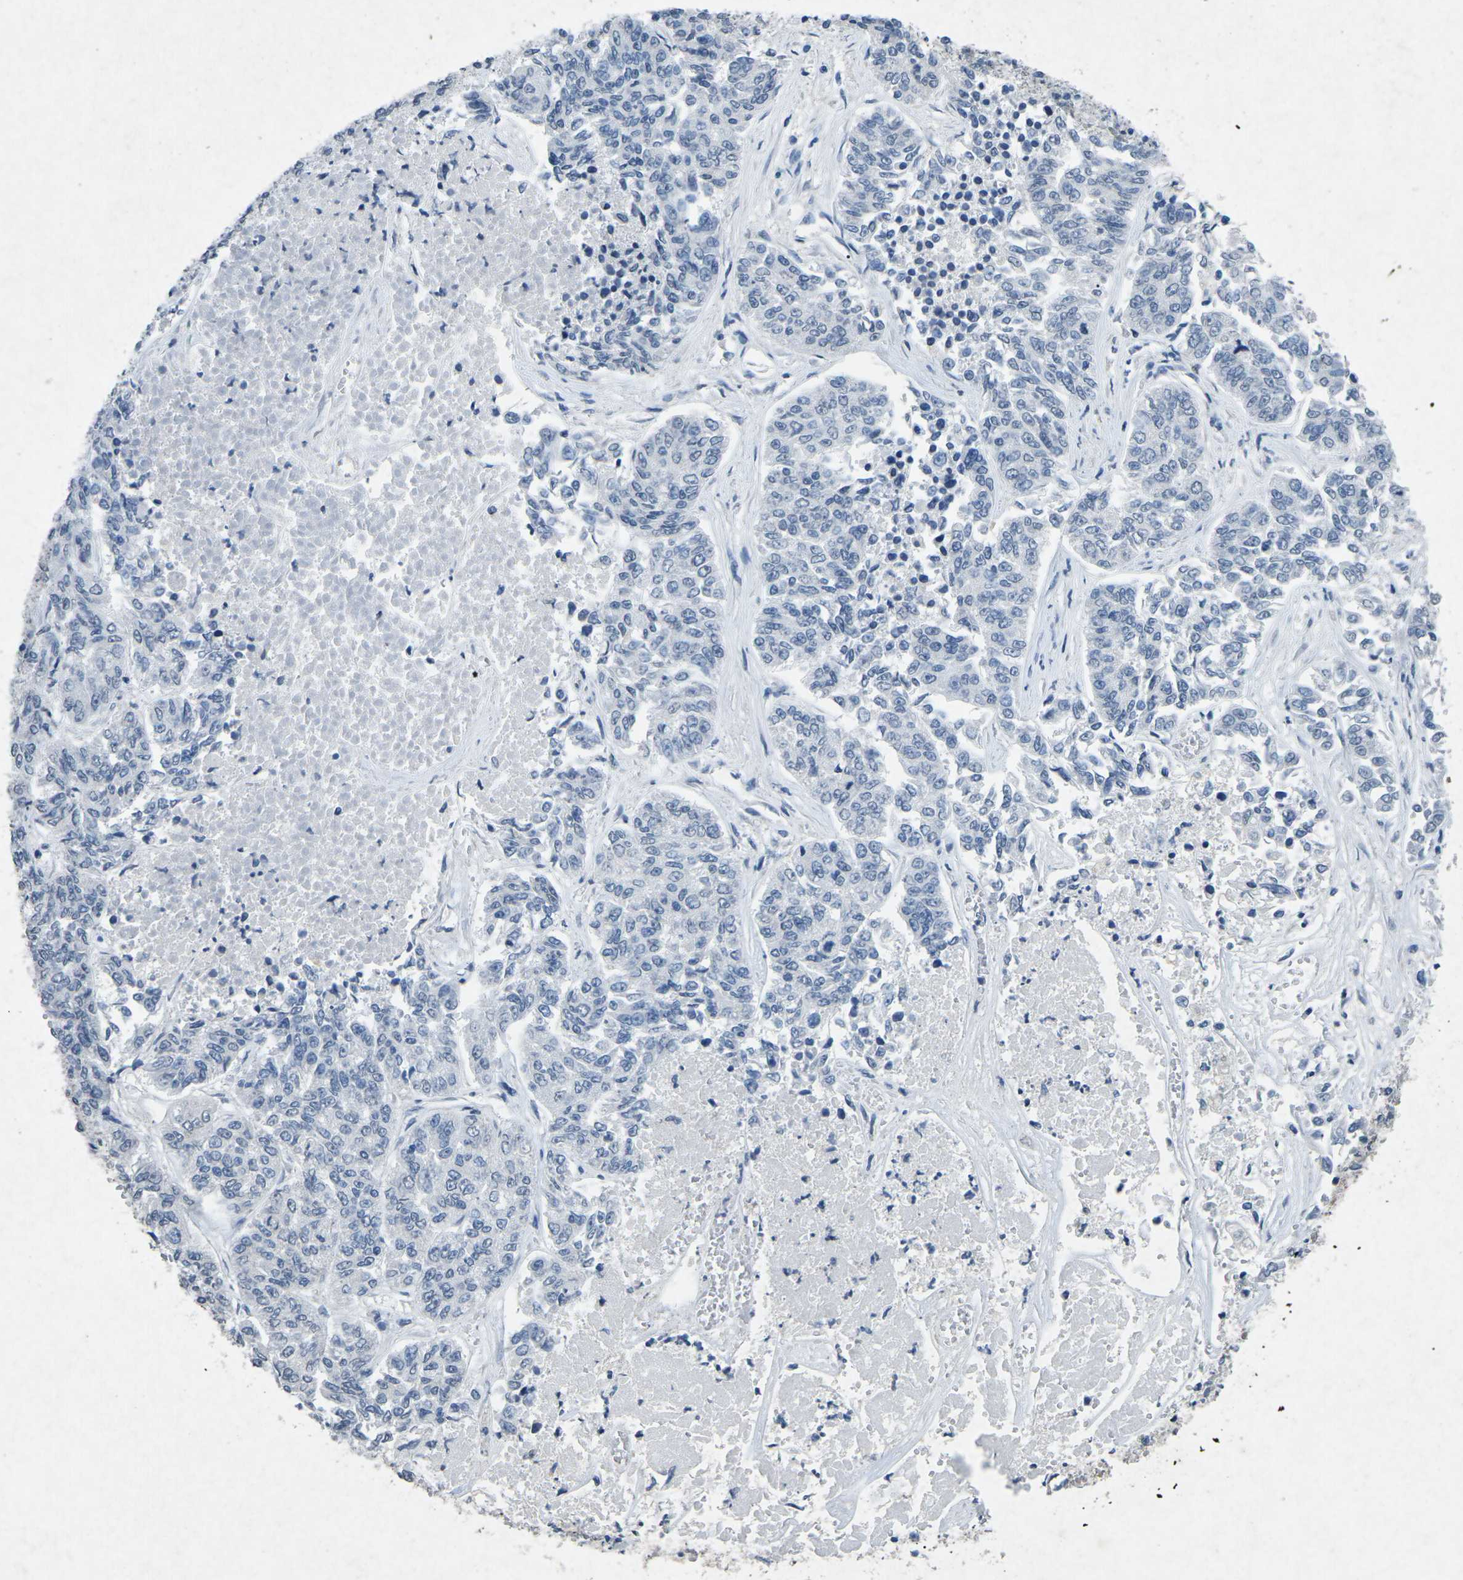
{"staining": {"intensity": "negative", "quantity": "none", "location": "none"}, "tissue": "lung cancer", "cell_type": "Tumor cells", "image_type": "cancer", "snomed": [{"axis": "morphology", "description": "Adenocarcinoma, NOS"}, {"axis": "topography", "description": "Lung"}], "caption": "Tumor cells are negative for brown protein staining in adenocarcinoma (lung).", "gene": "A1BG", "patient": {"sex": "male", "age": 84}}